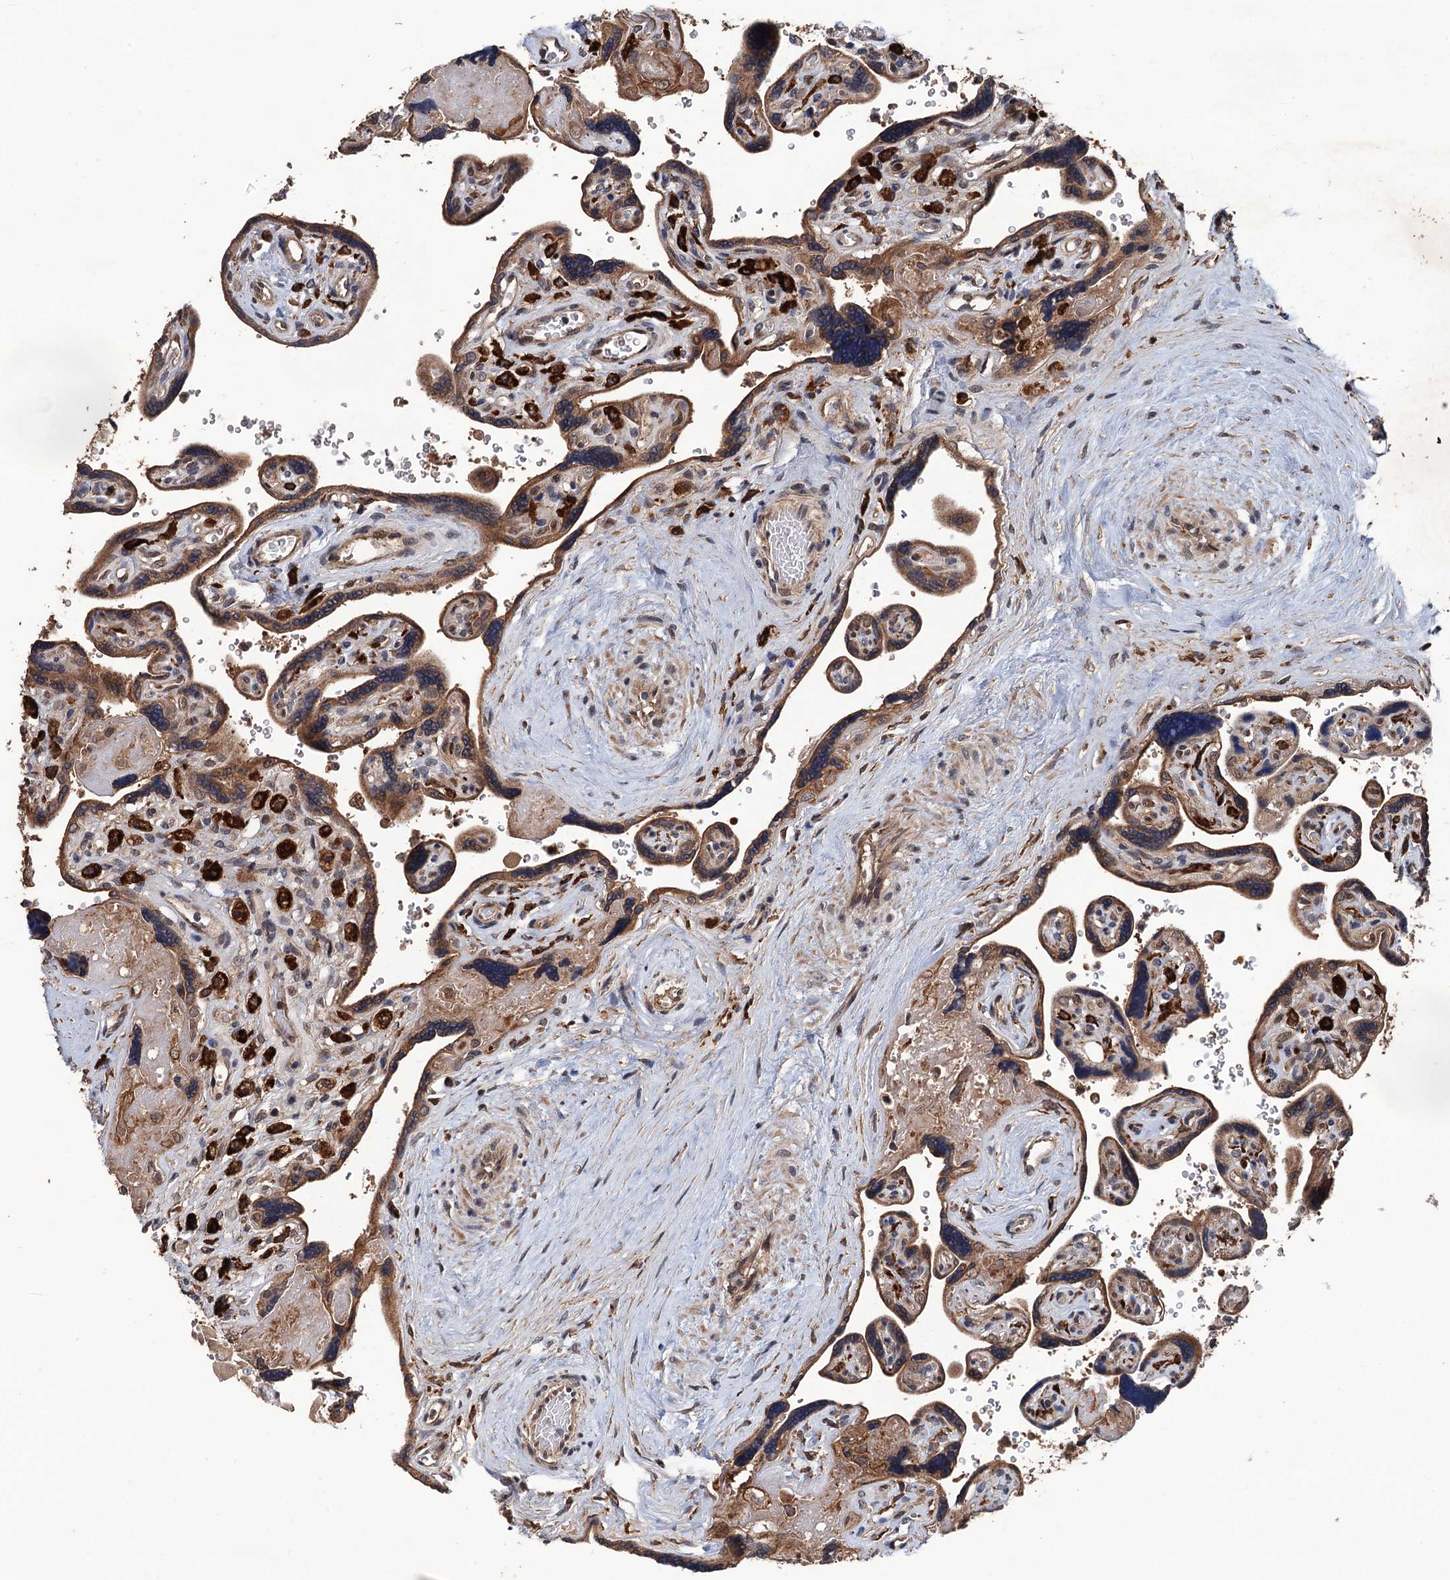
{"staining": {"intensity": "moderate", "quantity": ">75%", "location": "cytoplasmic/membranous"}, "tissue": "placenta", "cell_type": "Trophoblastic cells", "image_type": "normal", "snomed": [{"axis": "morphology", "description": "Normal tissue, NOS"}, {"axis": "topography", "description": "Placenta"}], "caption": "Brown immunohistochemical staining in benign human placenta demonstrates moderate cytoplasmic/membranous expression in approximately >75% of trophoblastic cells. (Stains: DAB (3,3'-diaminobenzidine) in brown, nuclei in blue, Microscopy: brightfield microscopy at high magnification).", "gene": "ZNF438", "patient": {"sex": "female", "age": 39}}